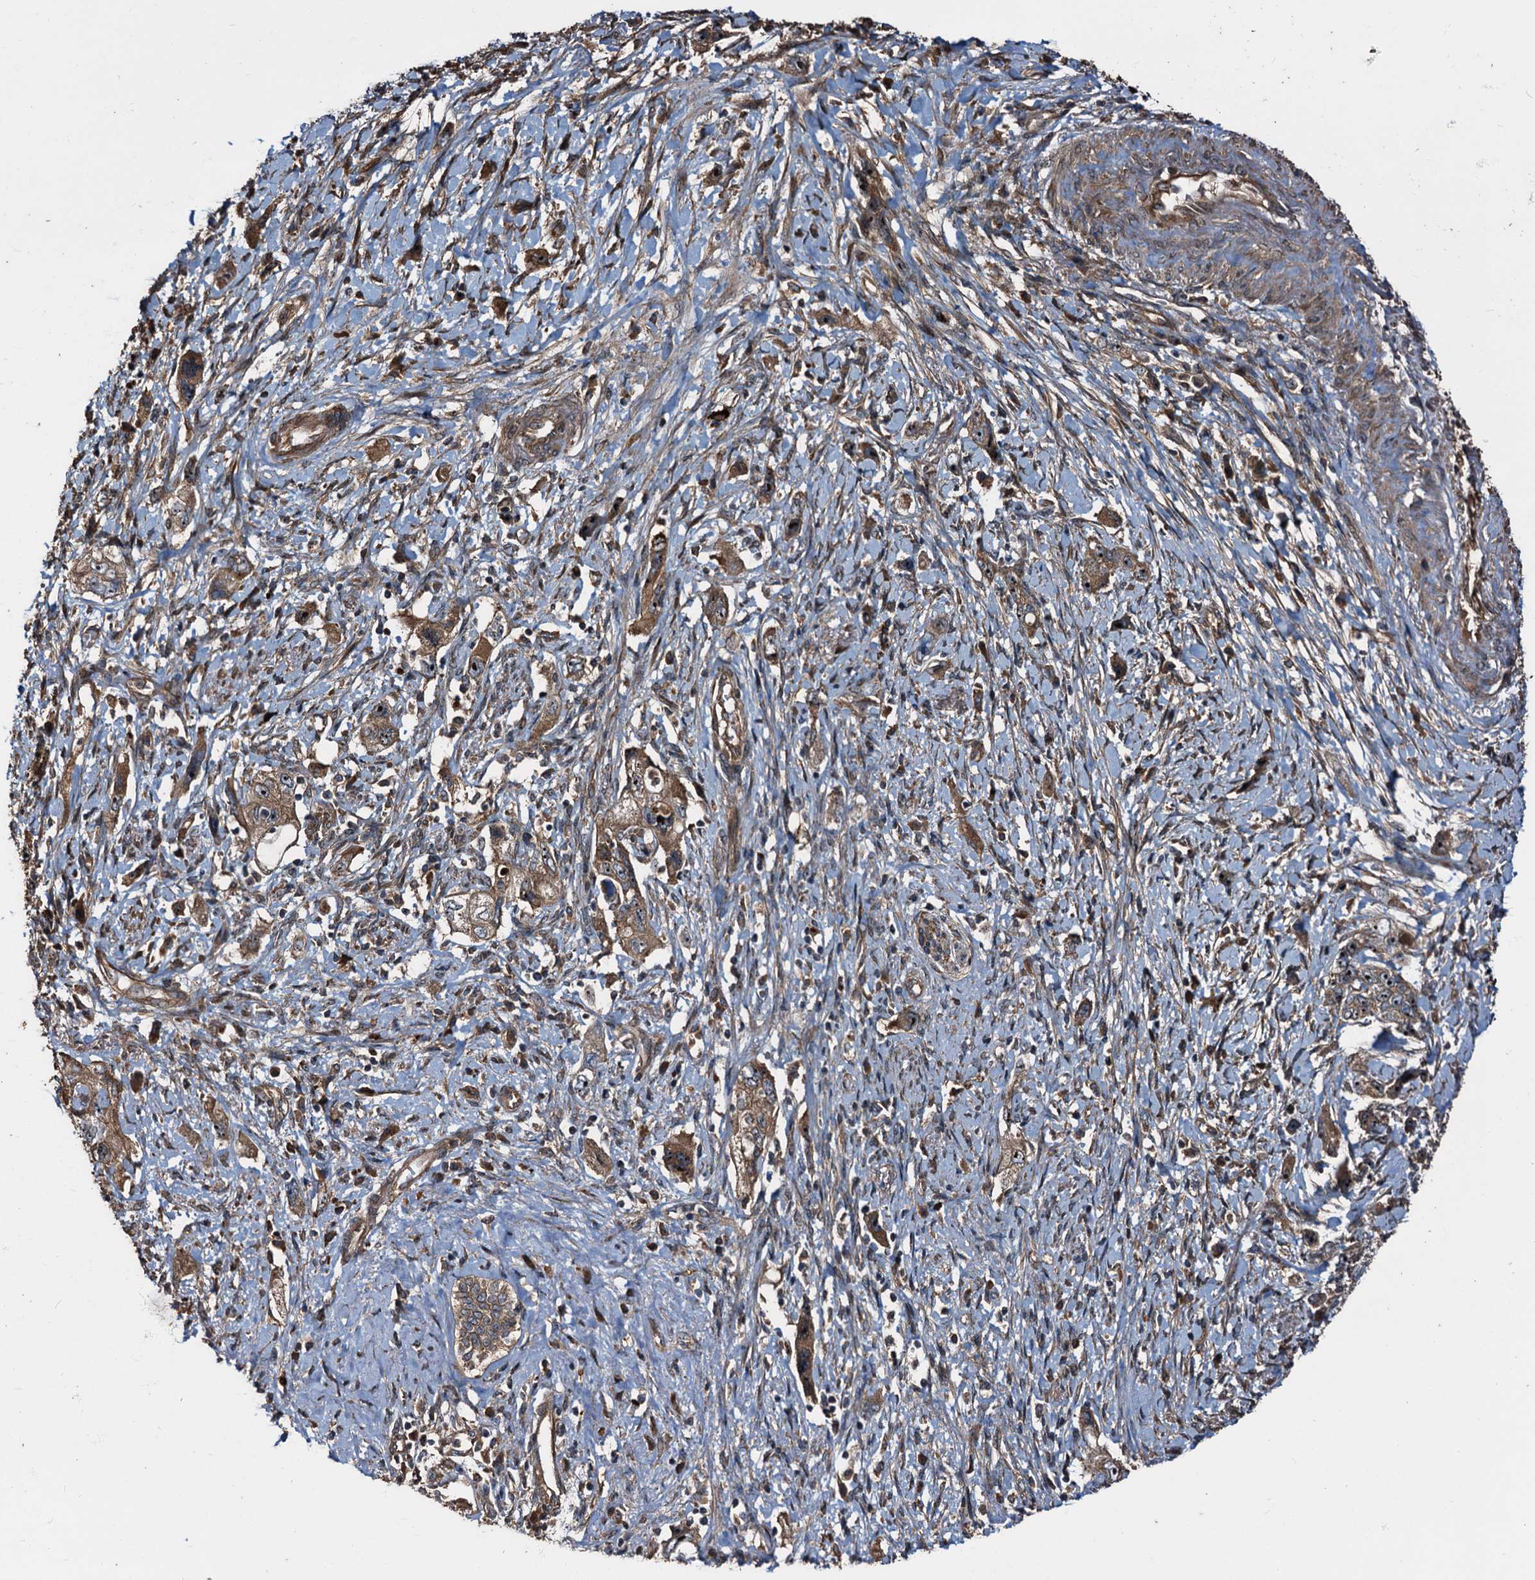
{"staining": {"intensity": "moderate", "quantity": ">75%", "location": "cytoplasmic/membranous"}, "tissue": "pancreatic cancer", "cell_type": "Tumor cells", "image_type": "cancer", "snomed": [{"axis": "morphology", "description": "Adenocarcinoma, NOS"}, {"axis": "topography", "description": "Pancreas"}], "caption": "IHC micrograph of pancreatic cancer (adenocarcinoma) stained for a protein (brown), which displays medium levels of moderate cytoplasmic/membranous expression in about >75% of tumor cells.", "gene": "PEX5", "patient": {"sex": "female", "age": 73}}